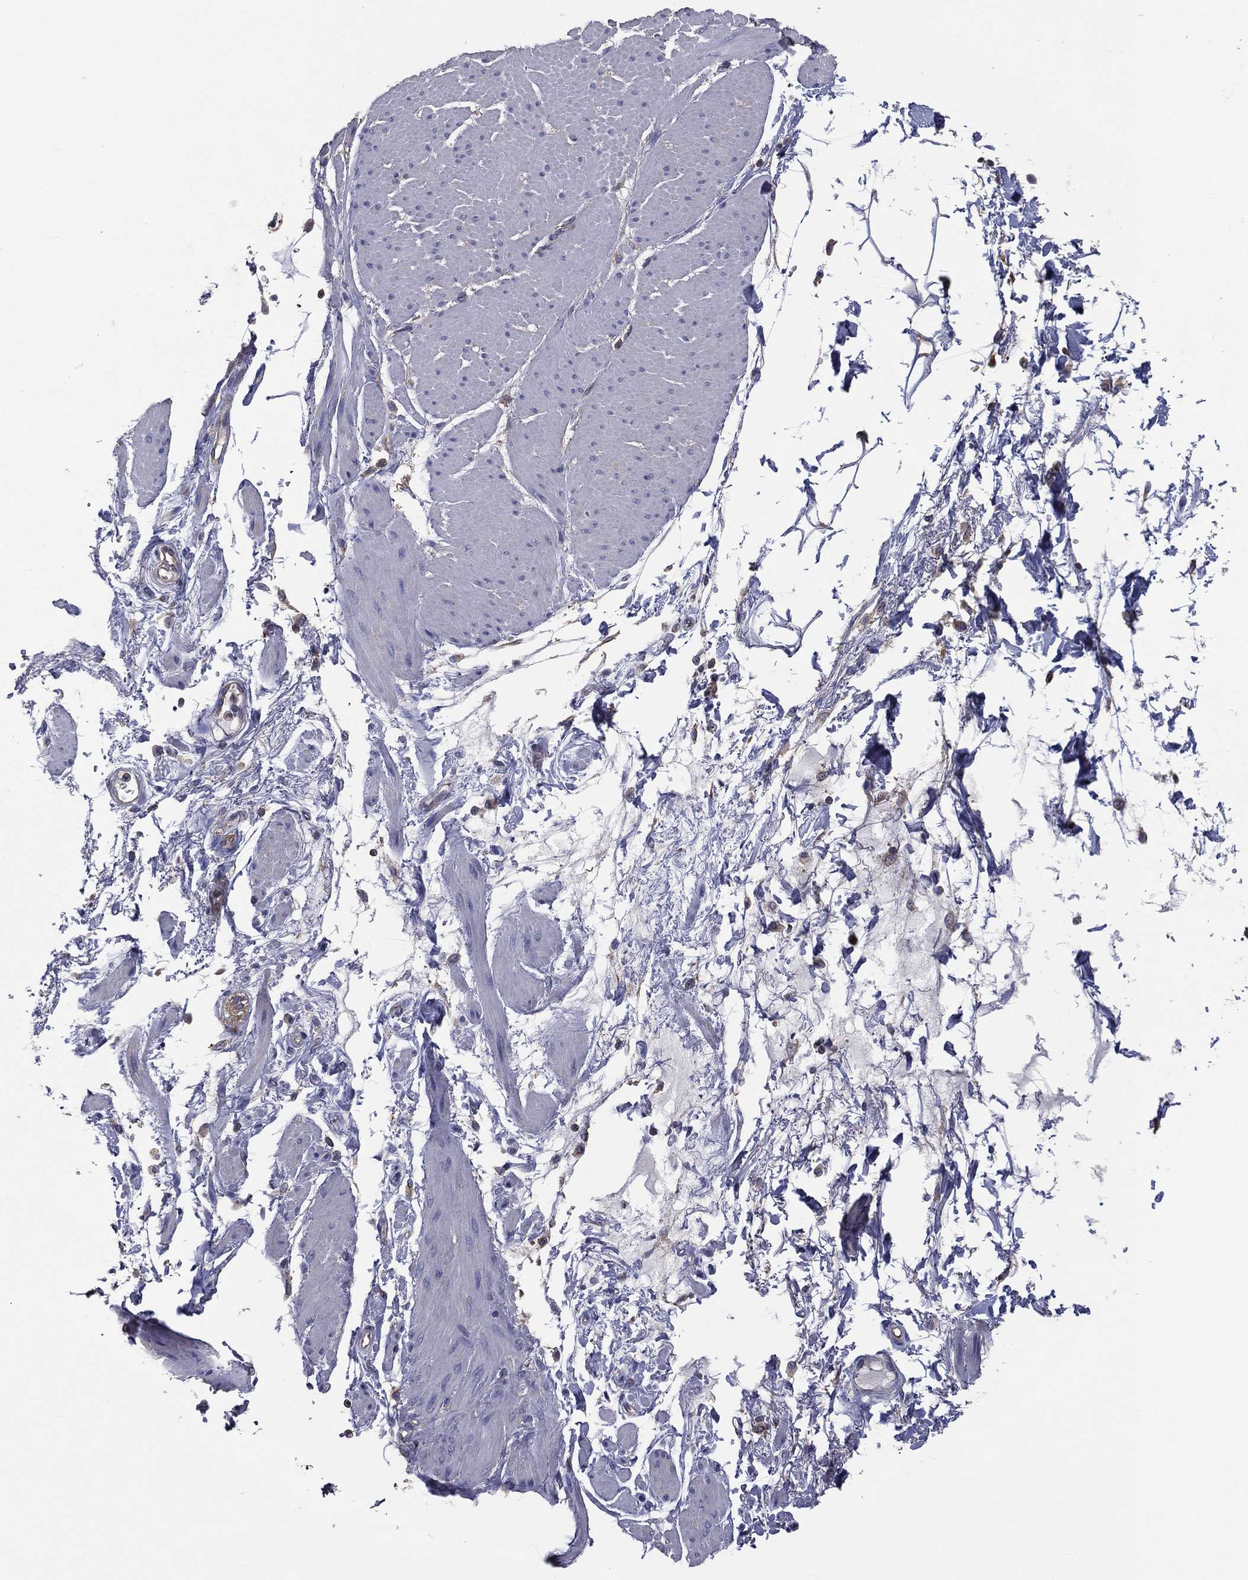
{"staining": {"intensity": "negative", "quantity": "none", "location": "none"}, "tissue": "smooth muscle", "cell_type": "Smooth muscle cells", "image_type": "normal", "snomed": [{"axis": "morphology", "description": "Normal tissue, NOS"}, {"axis": "topography", "description": "Smooth muscle"}, {"axis": "topography", "description": "Anal"}], "caption": "An image of human smooth muscle is negative for staining in smooth muscle cells. Nuclei are stained in blue.", "gene": "SARS1", "patient": {"sex": "male", "age": 83}}